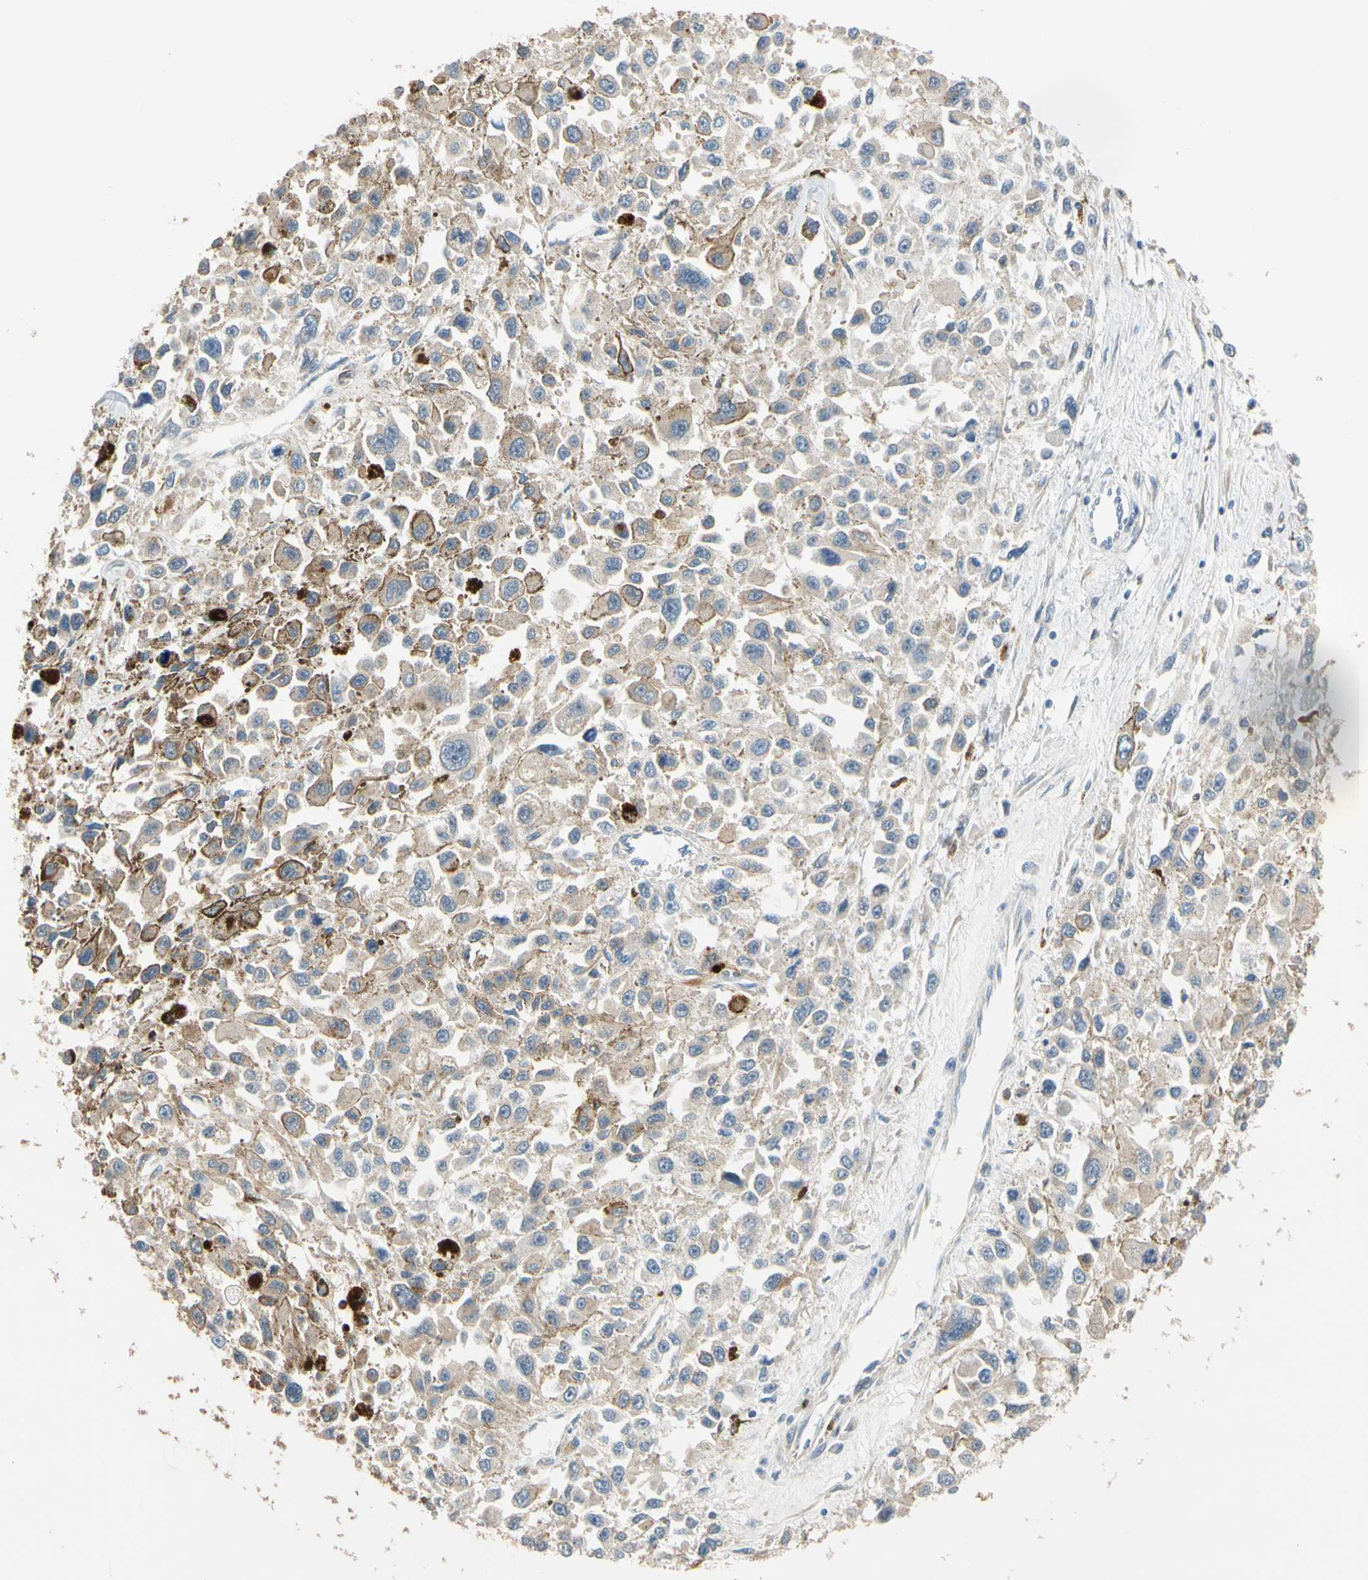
{"staining": {"intensity": "negative", "quantity": "none", "location": "none"}, "tissue": "melanoma", "cell_type": "Tumor cells", "image_type": "cancer", "snomed": [{"axis": "morphology", "description": "Malignant melanoma, Metastatic site"}, {"axis": "topography", "description": "Lymph node"}], "caption": "High magnification brightfield microscopy of melanoma stained with DAB (3,3'-diaminobenzidine) (brown) and counterstained with hematoxylin (blue): tumor cells show no significant staining.", "gene": "GPSM2", "patient": {"sex": "male", "age": 59}}